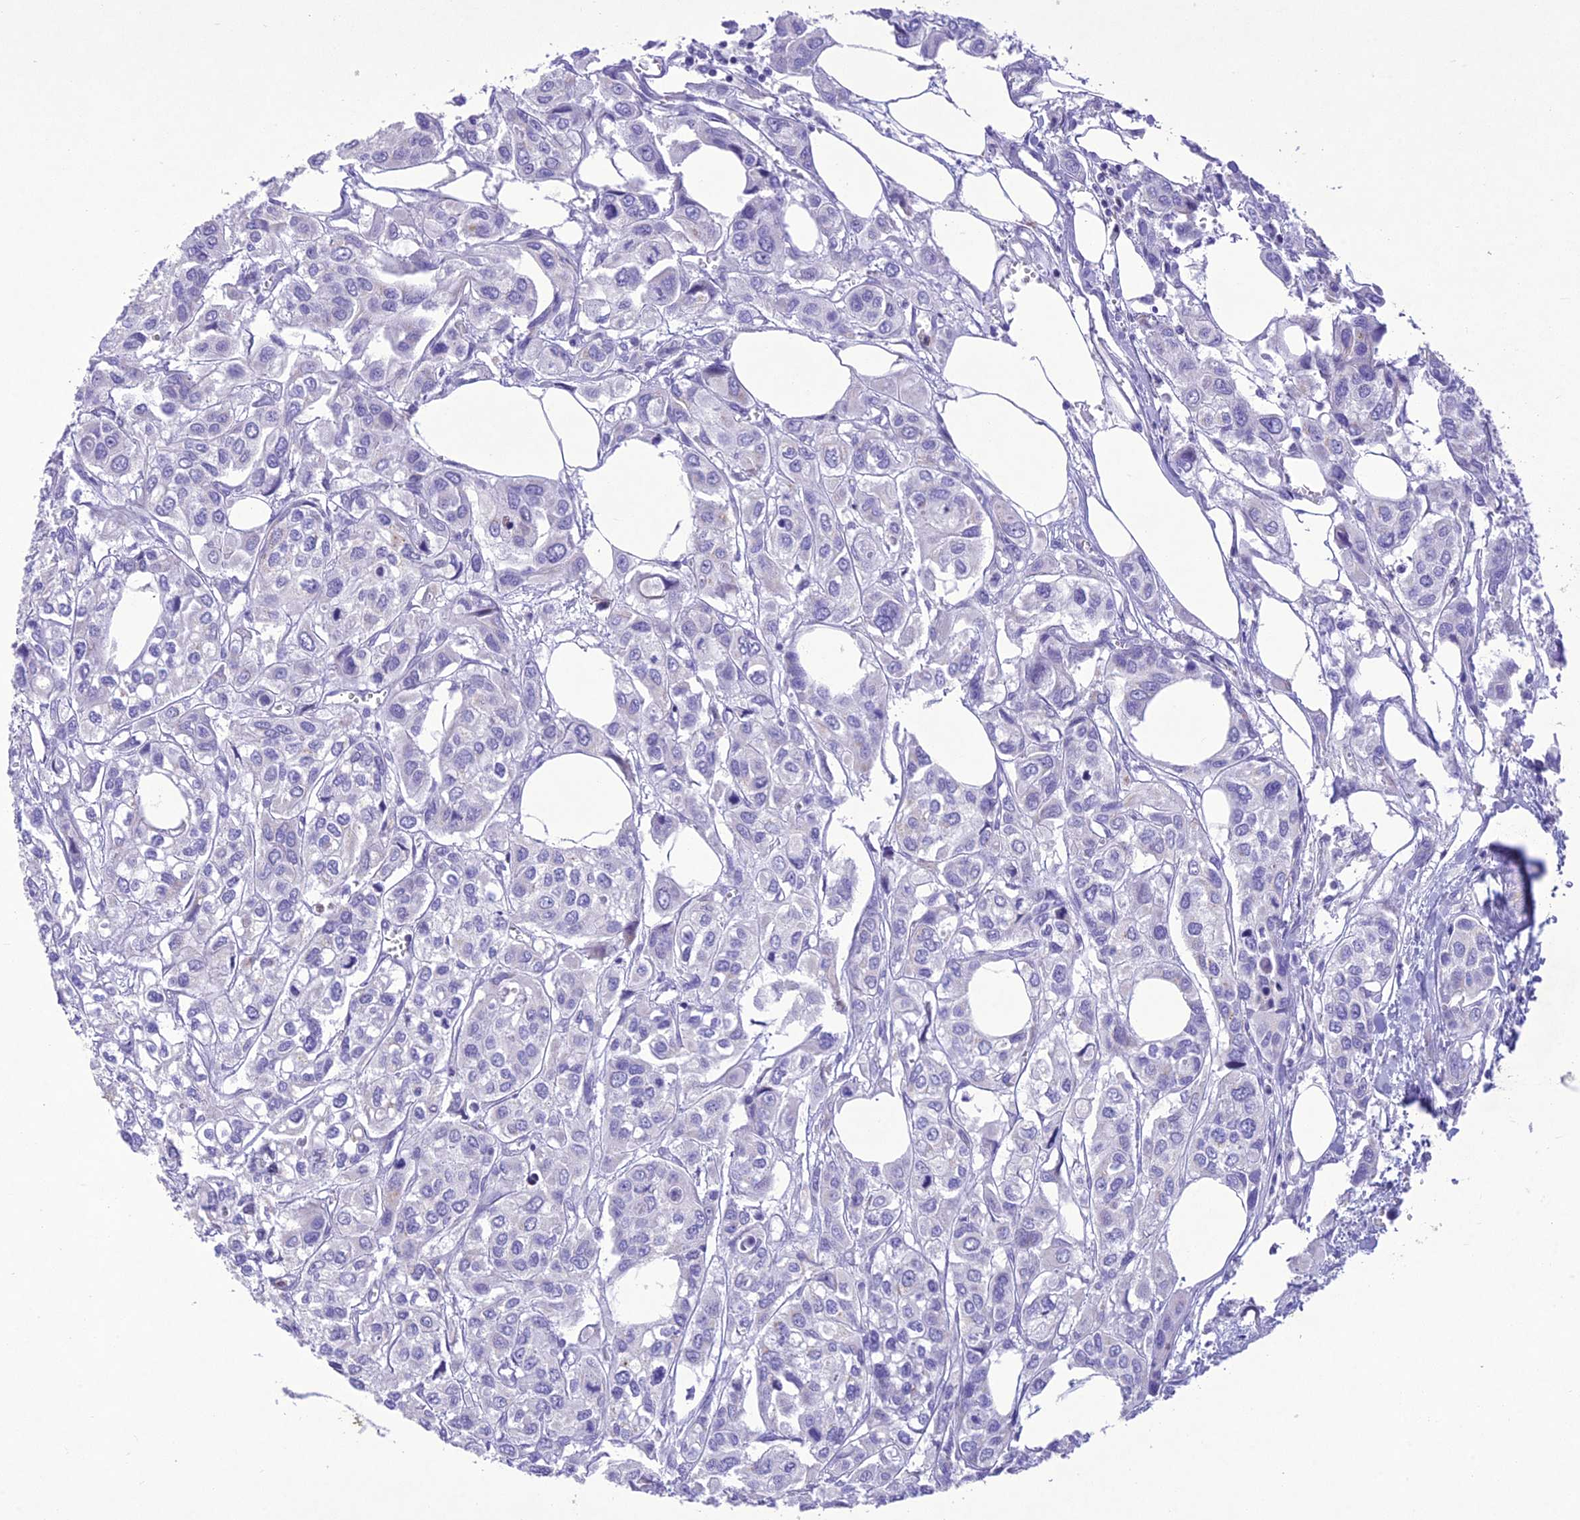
{"staining": {"intensity": "negative", "quantity": "none", "location": "none"}, "tissue": "urothelial cancer", "cell_type": "Tumor cells", "image_type": "cancer", "snomed": [{"axis": "morphology", "description": "Urothelial carcinoma, High grade"}, {"axis": "topography", "description": "Urinary bladder"}], "caption": "There is no significant expression in tumor cells of high-grade urothelial carcinoma. (Immunohistochemistry, brightfield microscopy, high magnification).", "gene": "SLC13A5", "patient": {"sex": "male", "age": 67}}